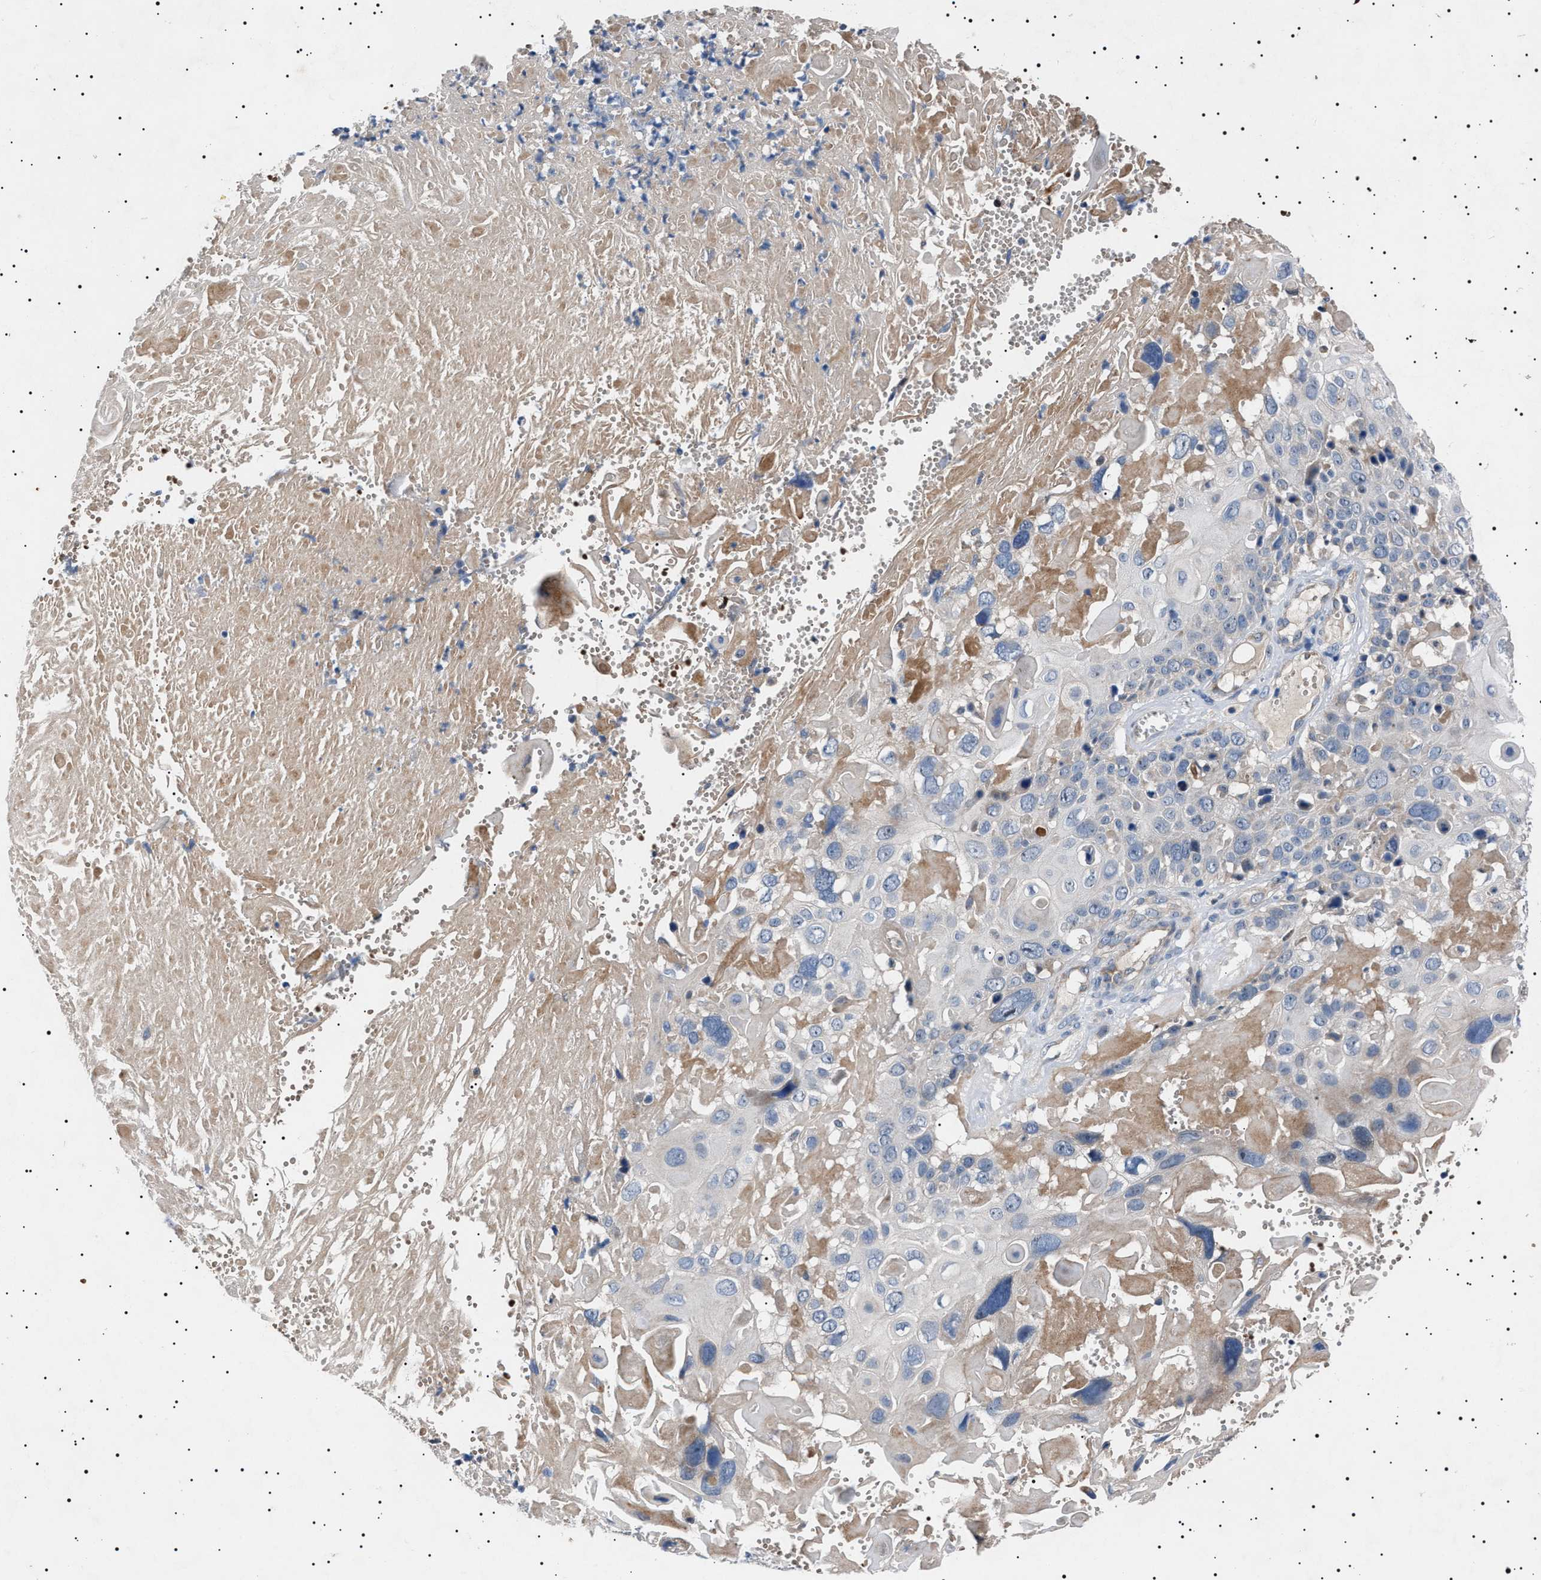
{"staining": {"intensity": "negative", "quantity": "none", "location": "none"}, "tissue": "cervical cancer", "cell_type": "Tumor cells", "image_type": "cancer", "snomed": [{"axis": "morphology", "description": "Squamous cell carcinoma, NOS"}, {"axis": "topography", "description": "Cervix"}], "caption": "The immunohistochemistry image has no significant staining in tumor cells of cervical cancer (squamous cell carcinoma) tissue.", "gene": "PTRH1", "patient": {"sex": "female", "age": 74}}